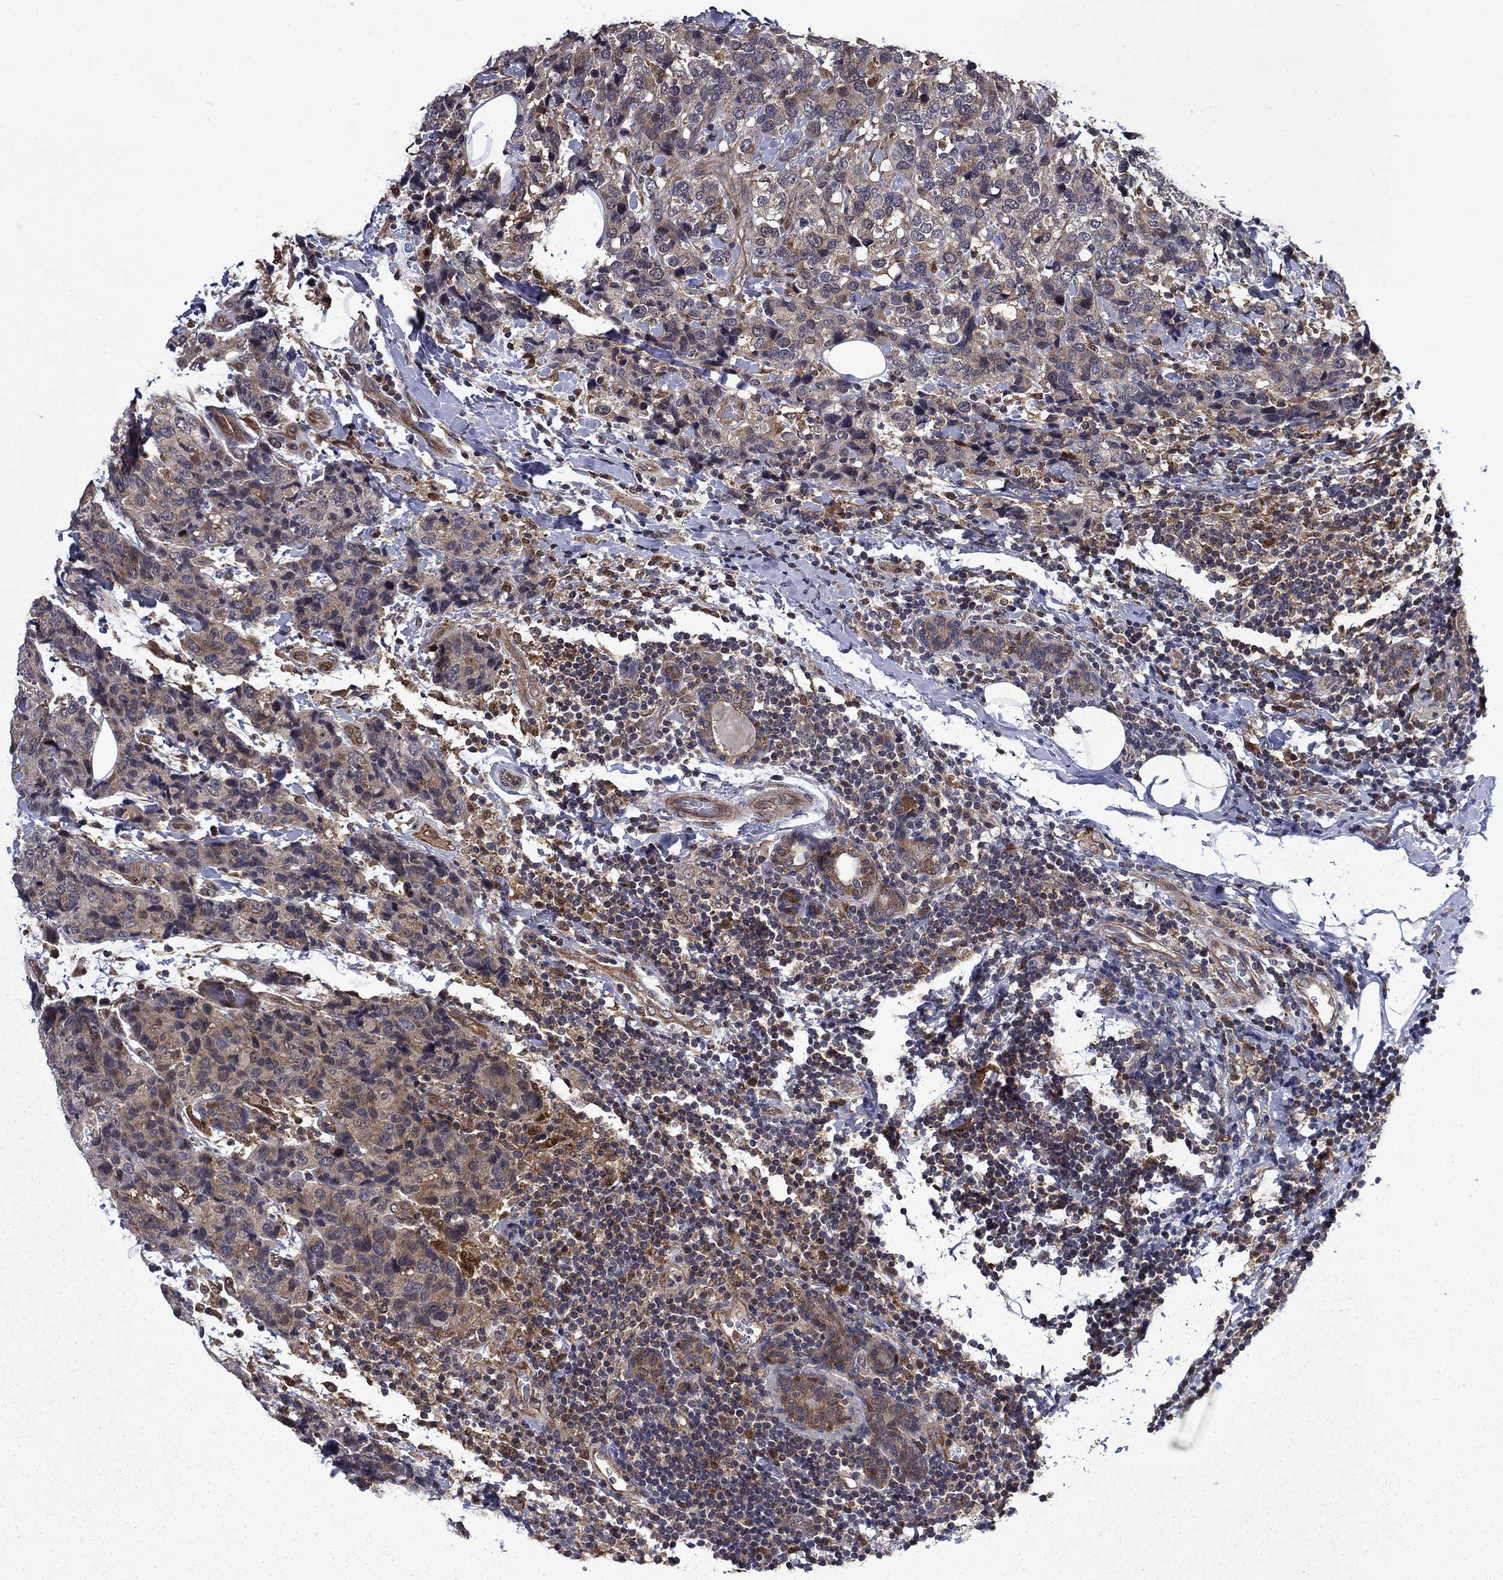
{"staining": {"intensity": "moderate", "quantity": "25%-75%", "location": "cytoplasmic/membranous"}, "tissue": "breast cancer", "cell_type": "Tumor cells", "image_type": "cancer", "snomed": [{"axis": "morphology", "description": "Lobular carcinoma"}, {"axis": "topography", "description": "Breast"}], "caption": "The image reveals staining of lobular carcinoma (breast), revealing moderate cytoplasmic/membranous protein staining (brown color) within tumor cells.", "gene": "TPMT", "patient": {"sex": "female", "age": 59}}